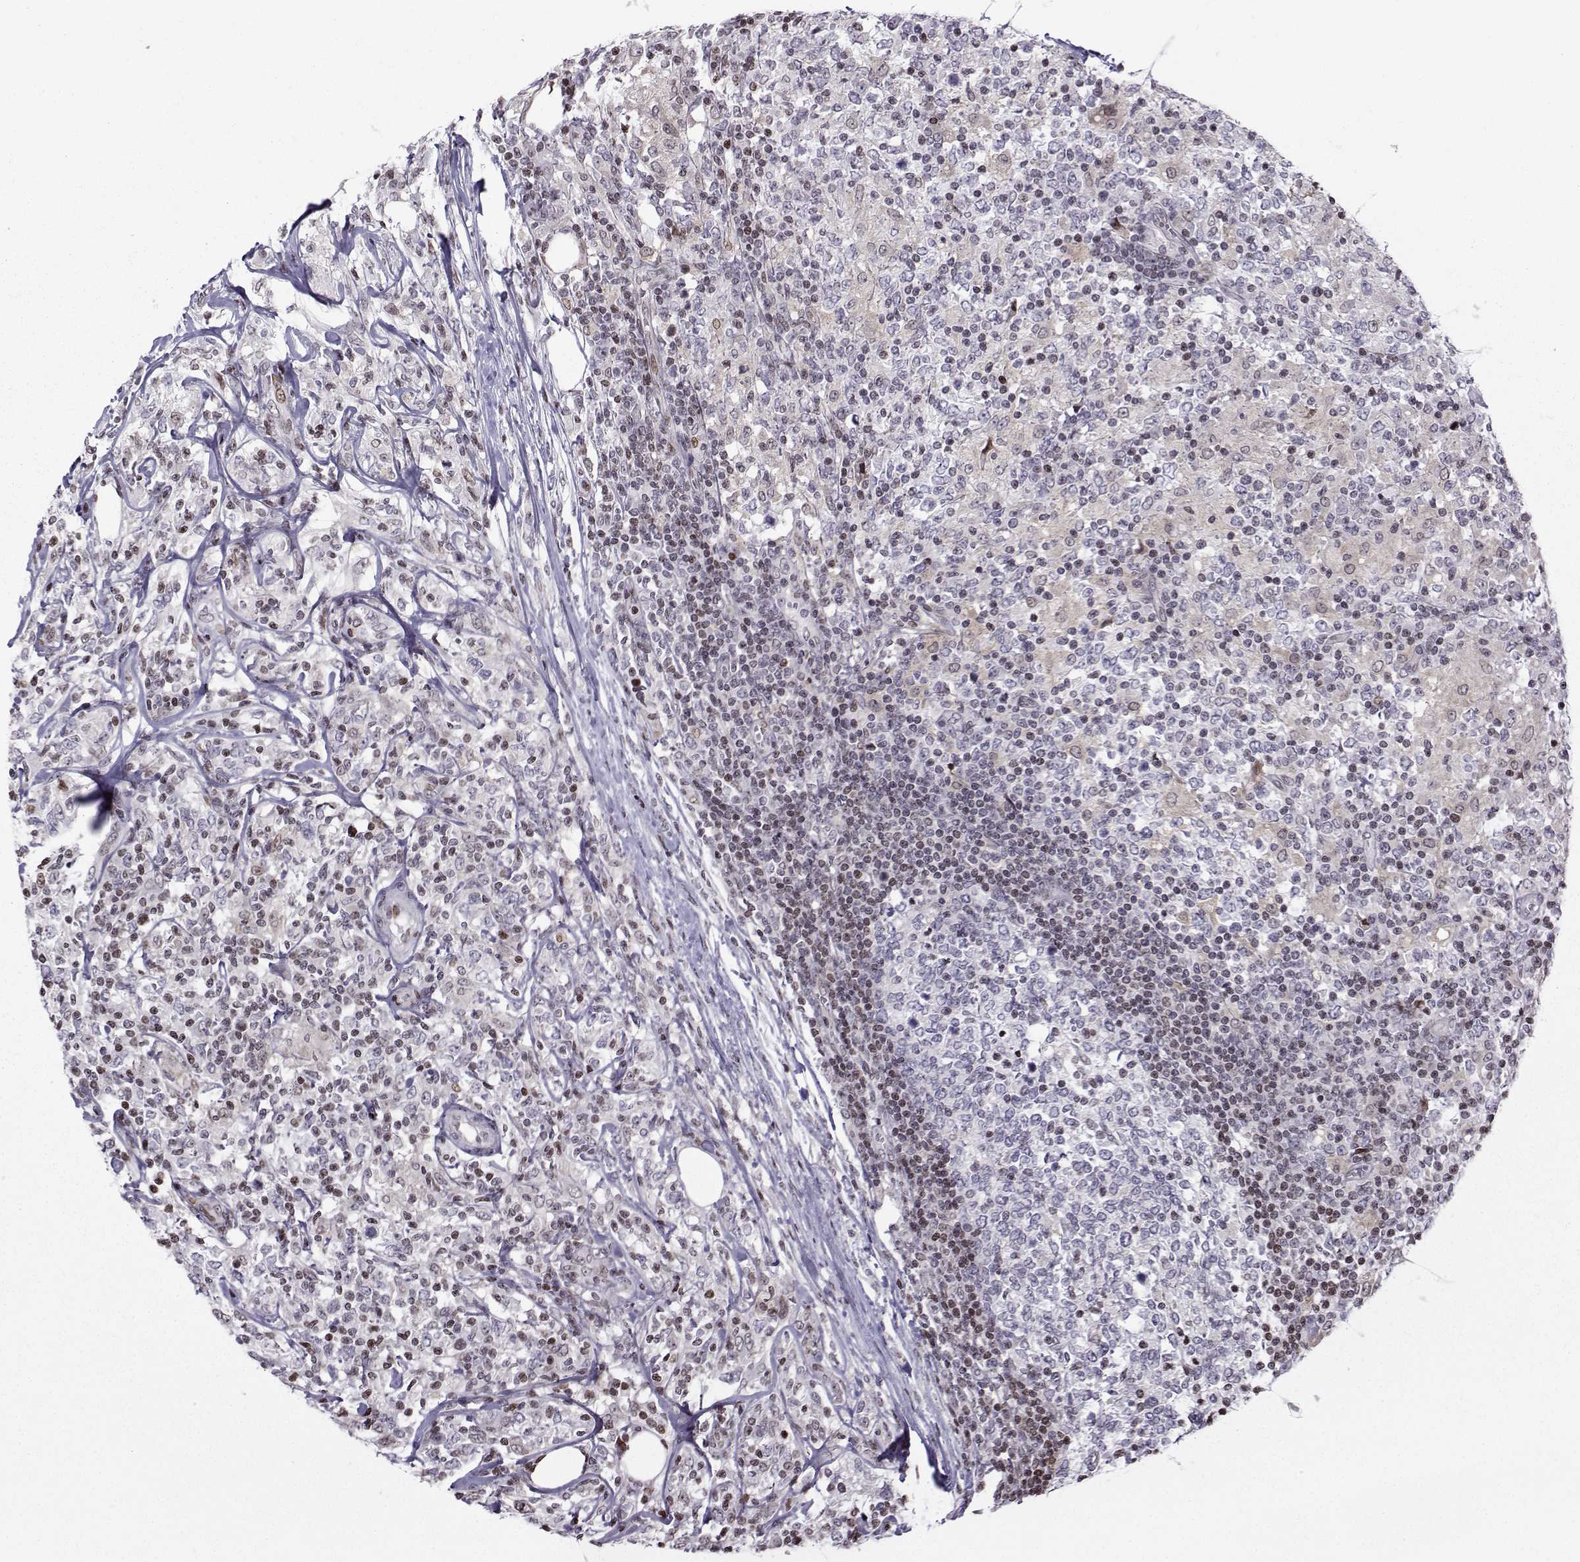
{"staining": {"intensity": "negative", "quantity": "none", "location": "none"}, "tissue": "lymphoma", "cell_type": "Tumor cells", "image_type": "cancer", "snomed": [{"axis": "morphology", "description": "Malignant lymphoma, non-Hodgkin's type, High grade"}, {"axis": "topography", "description": "Lymph node"}], "caption": "Tumor cells show no significant protein positivity in lymphoma.", "gene": "ZNF19", "patient": {"sex": "female", "age": 84}}